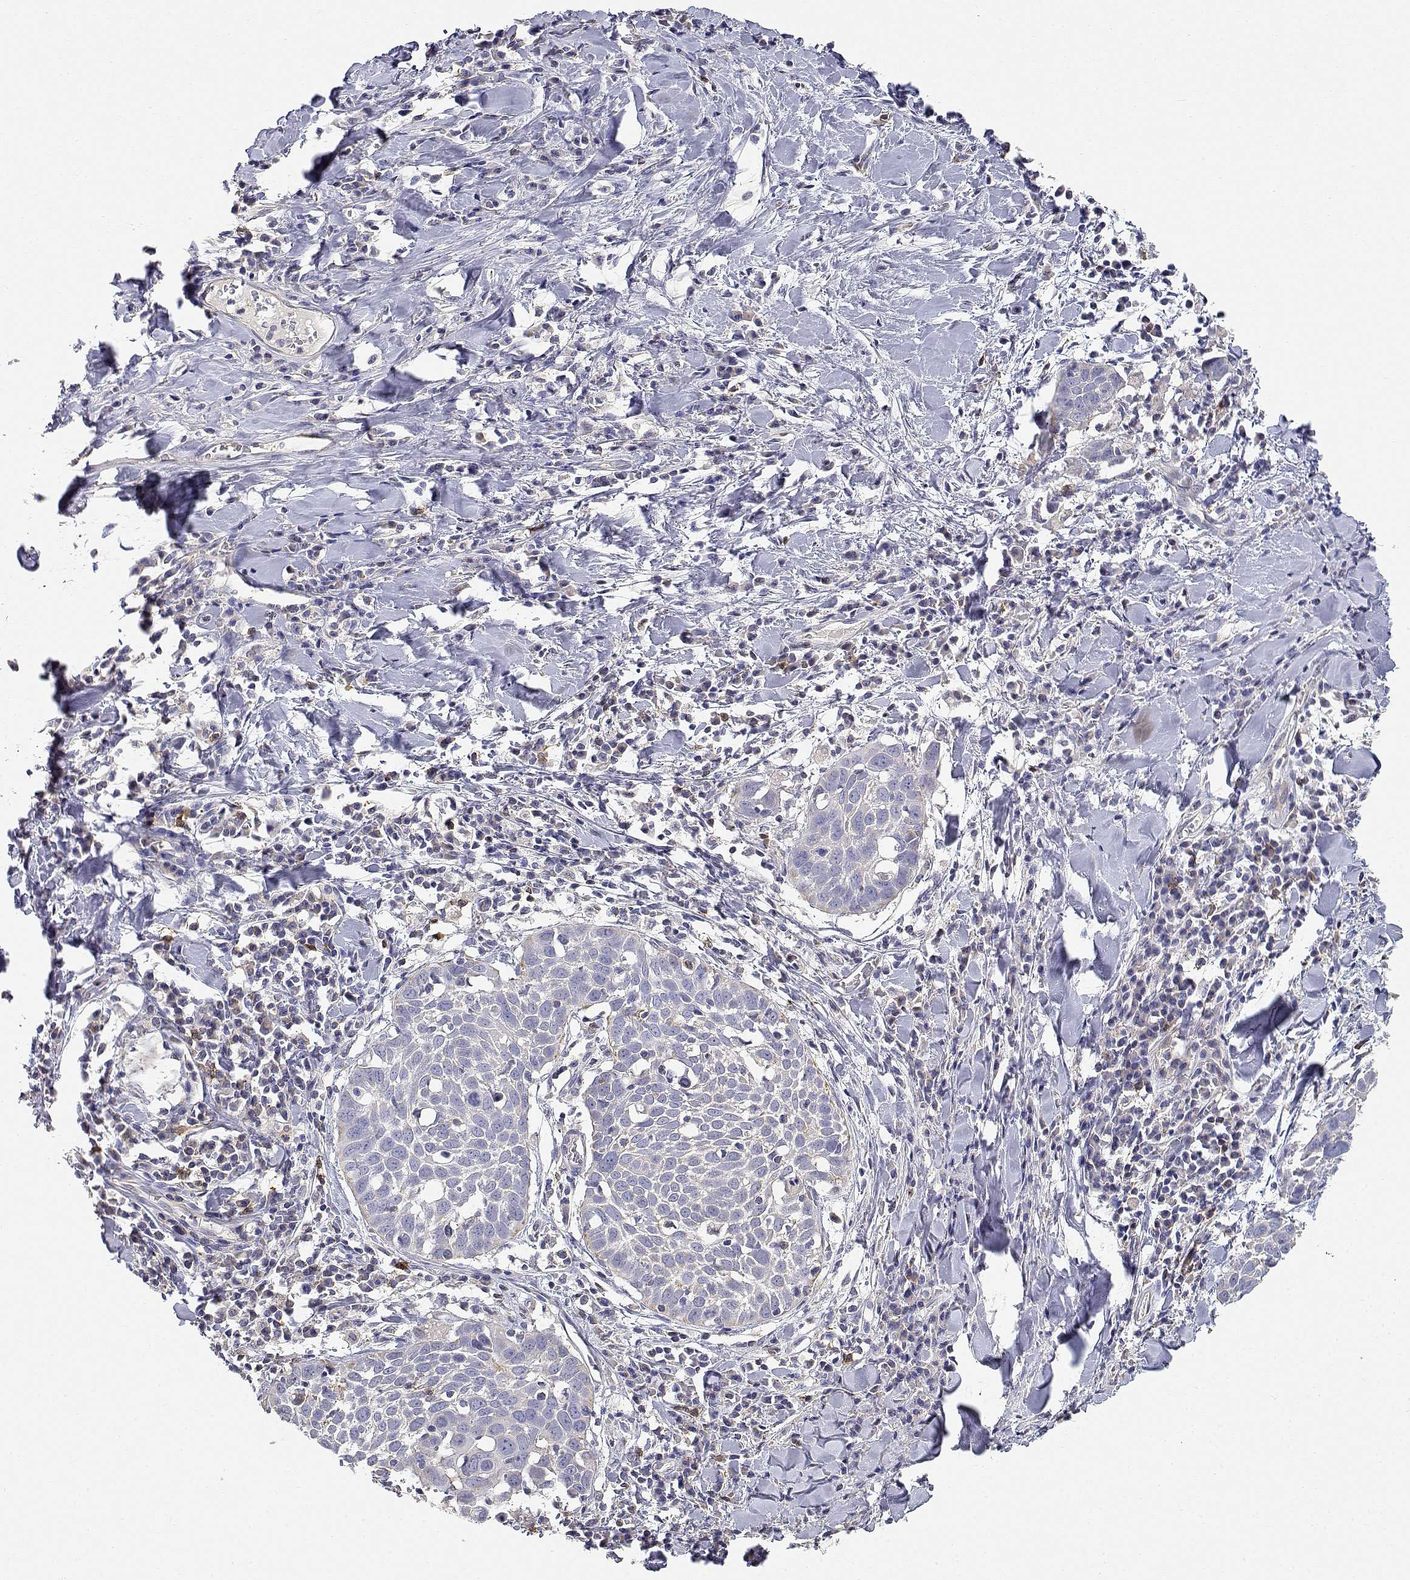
{"staining": {"intensity": "negative", "quantity": "none", "location": "none"}, "tissue": "lung cancer", "cell_type": "Tumor cells", "image_type": "cancer", "snomed": [{"axis": "morphology", "description": "Squamous cell carcinoma, NOS"}, {"axis": "topography", "description": "Lung"}], "caption": "Immunohistochemistry (IHC) image of neoplastic tissue: lung squamous cell carcinoma stained with DAB (3,3'-diaminobenzidine) exhibits no significant protein staining in tumor cells.", "gene": "ADA", "patient": {"sex": "male", "age": 57}}